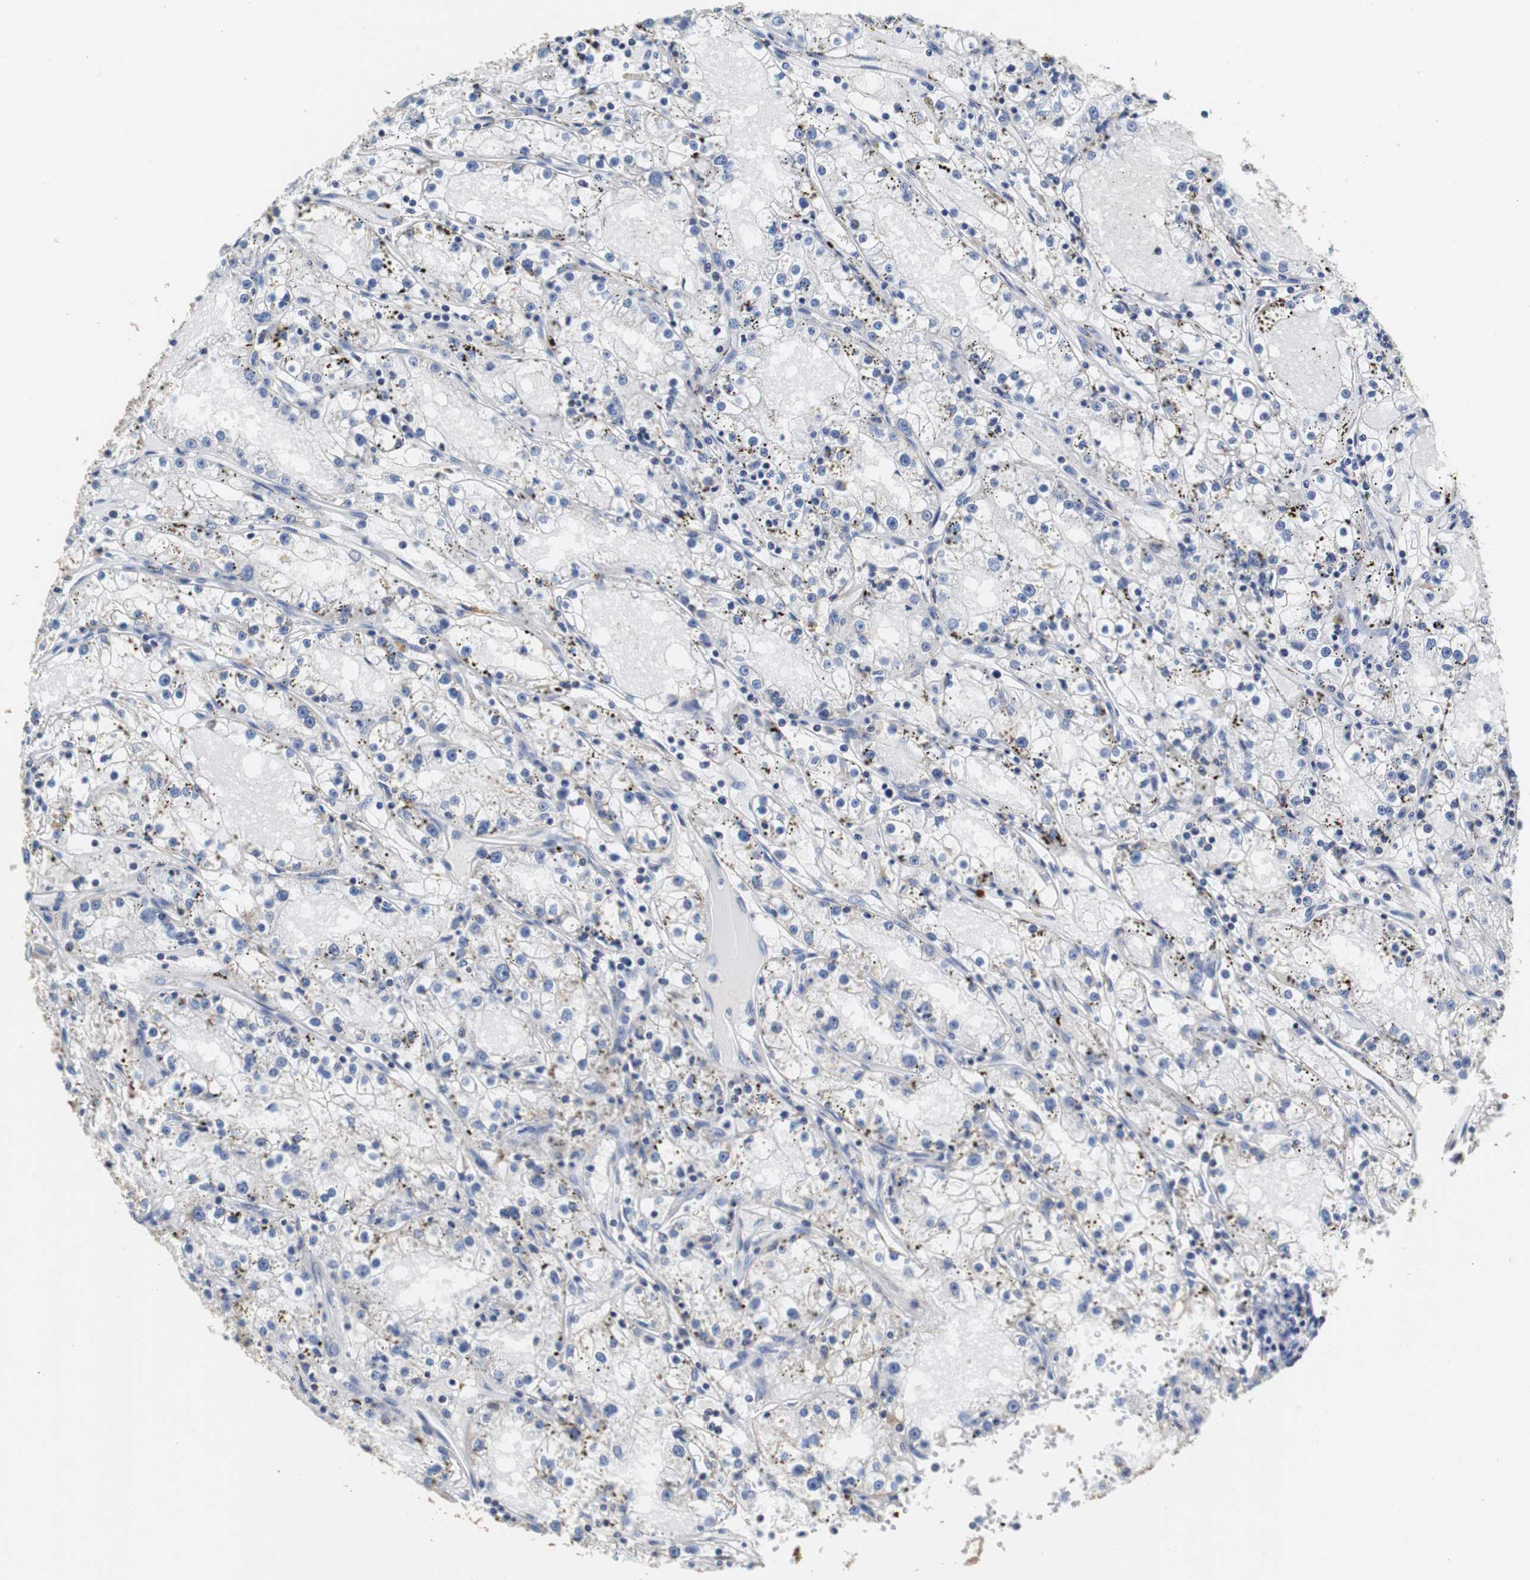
{"staining": {"intensity": "negative", "quantity": "none", "location": "none"}, "tissue": "renal cancer", "cell_type": "Tumor cells", "image_type": "cancer", "snomed": [{"axis": "morphology", "description": "Adenocarcinoma, NOS"}, {"axis": "topography", "description": "Kidney"}], "caption": "Tumor cells are negative for brown protein staining in renal adenocarcinoma. (Brightfield microscopy of DAB immunohistochemistry (IHC) at high magnification).", "gene": "PCK1", "patient": {"sex": "male", "age": 56}}